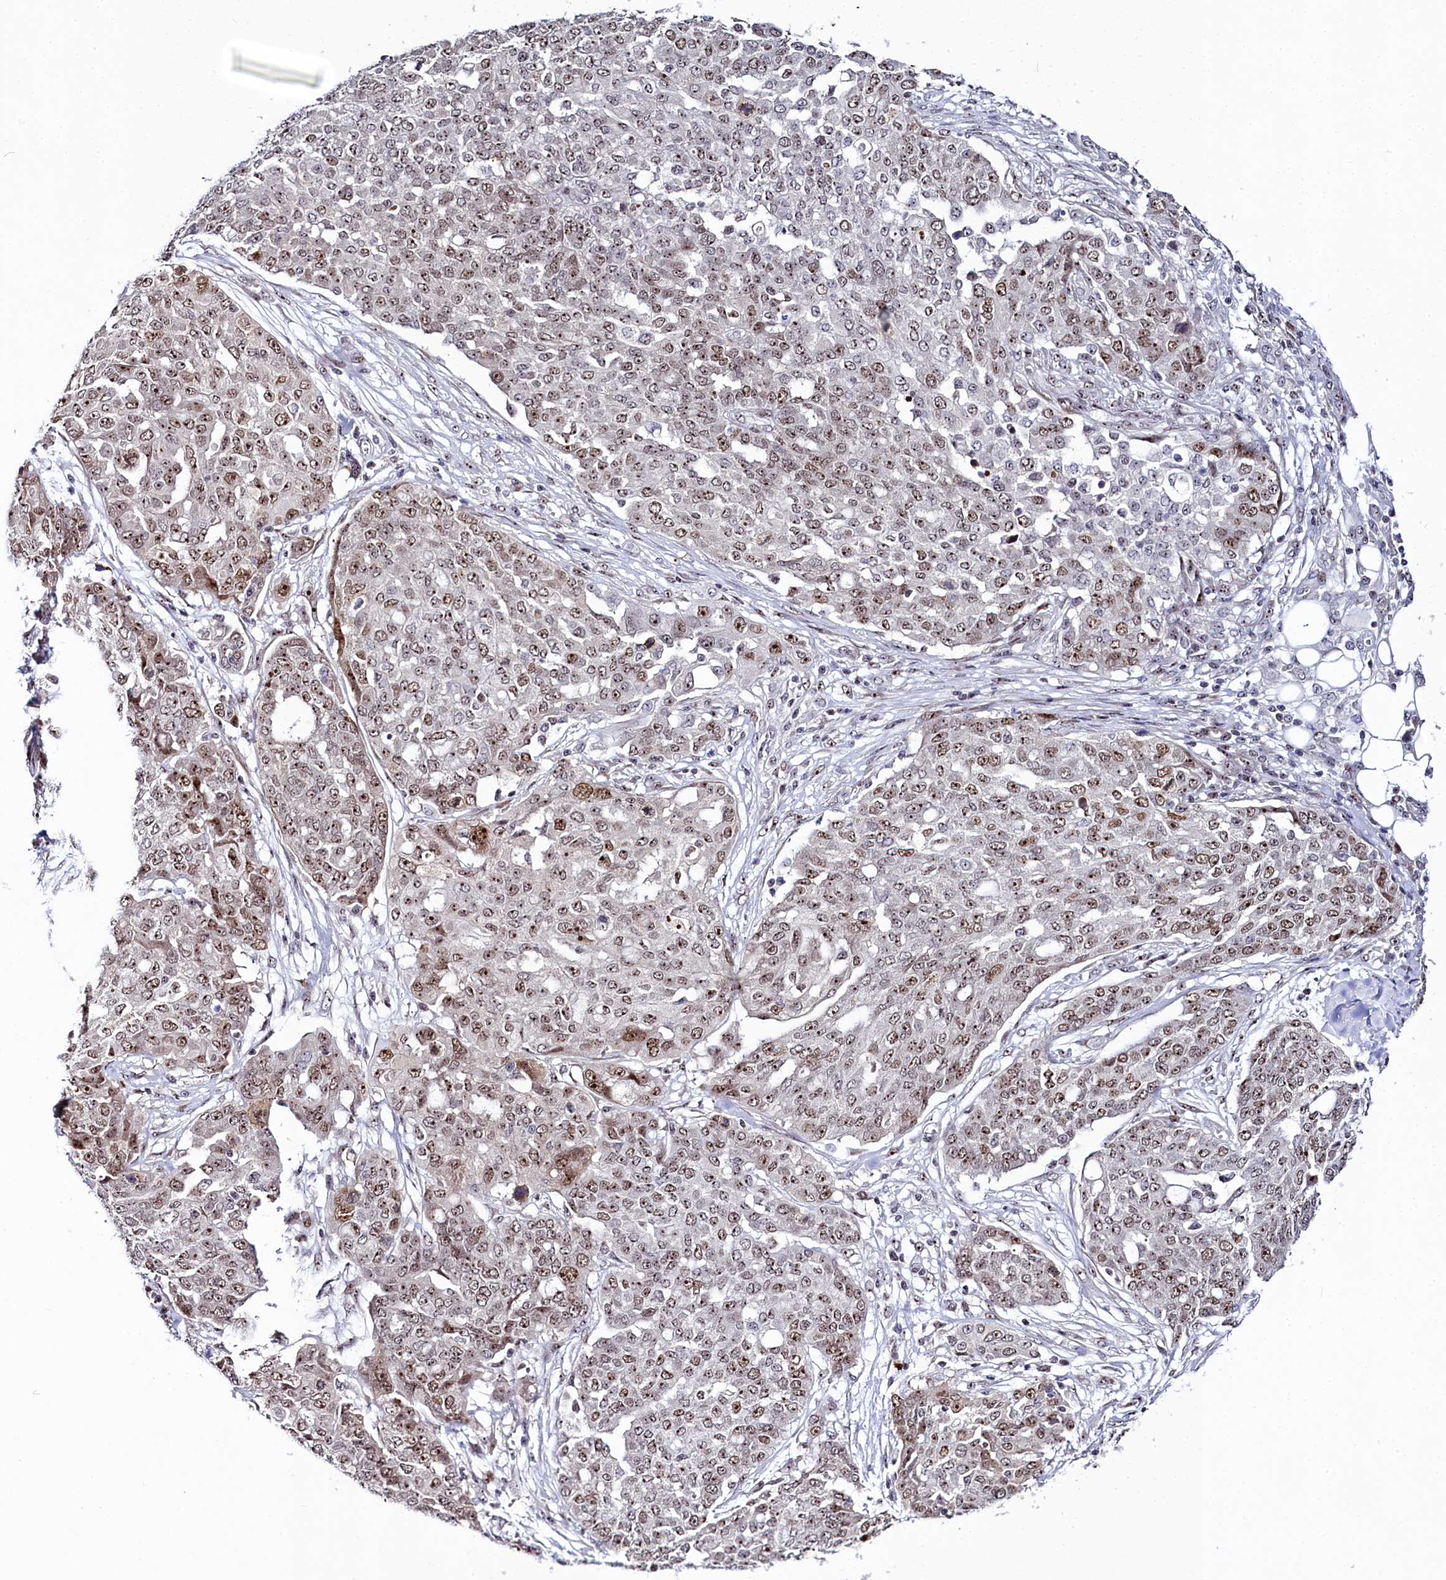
{"staining": {"intensity": "moderate", "quantity": ">75%", "location": "nuclear"}, "tissue": "ovarian cancer", "cell_type": "Tumor cells", "image_type": "cancer", "snomed": [{"axis": "morphology", "description": "Cystadenocarcinoma, serous, NOS"}, {"axis": "topography", "description": "Soft tissue"}, {"axis": "topography", "description": "Ovary"}], "caption": "This histopathology image exhibits immunohistochemistry staining of serous cystadenocarcinoma (ovarian), with medium moderate nuclear staining in approximately >75% of tumor cells.", "gene": "TCOF1", "patient": {"sex": "female", "age": 57}}